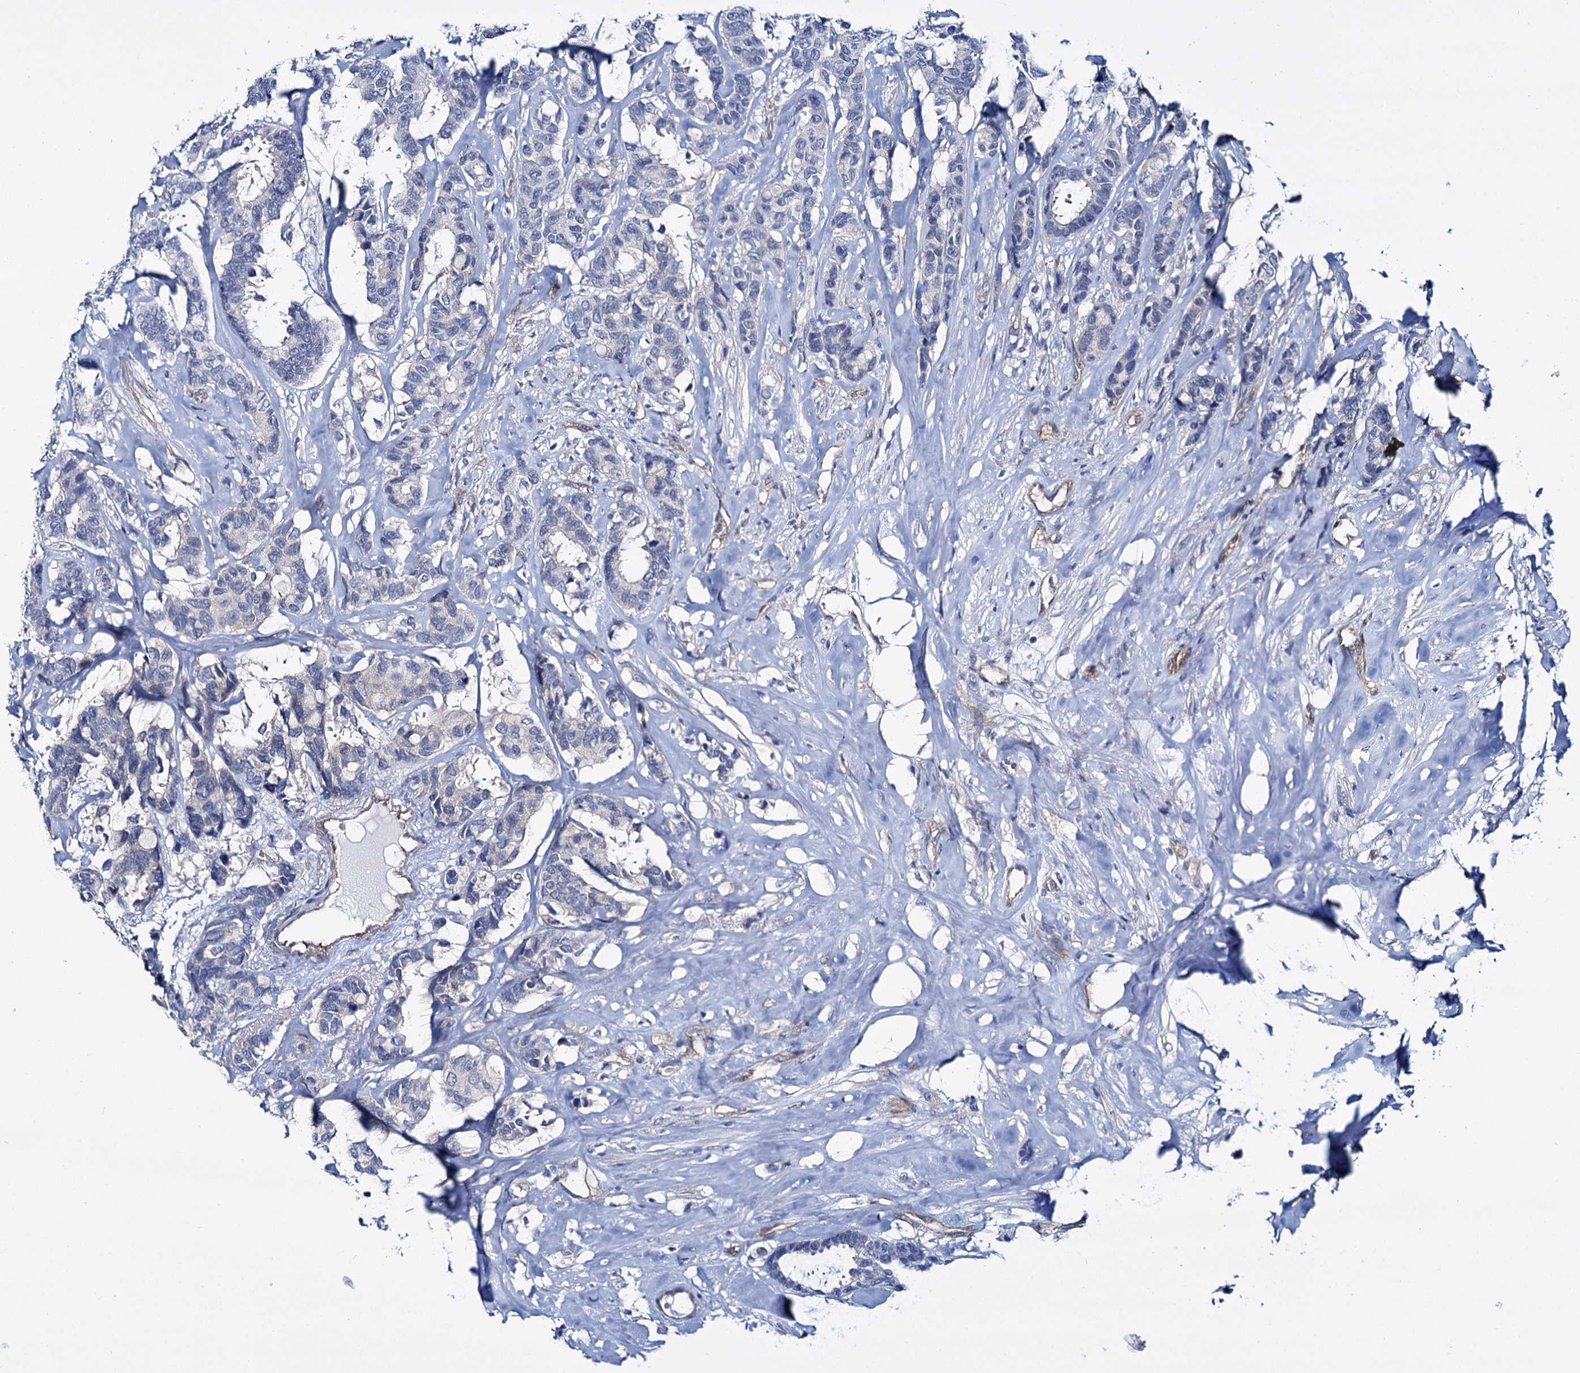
{"staining": {"intensity": "negative", "quantity": "none", "location": "none"}, "tissue": "breast cancer", "cell_type": "Tumor cells", "image_type": "cancer", "snomed": [{"axis": "morphology", "description": "Duct carcinoma"}, {"axis": "topography", "description": "Breast"}], "caption": "Tumor cells show no significant expression in breast cancer (intraductal carcinoma).", "gene": "STXBP1", "patient": {"sex": "female", "age": 87}}